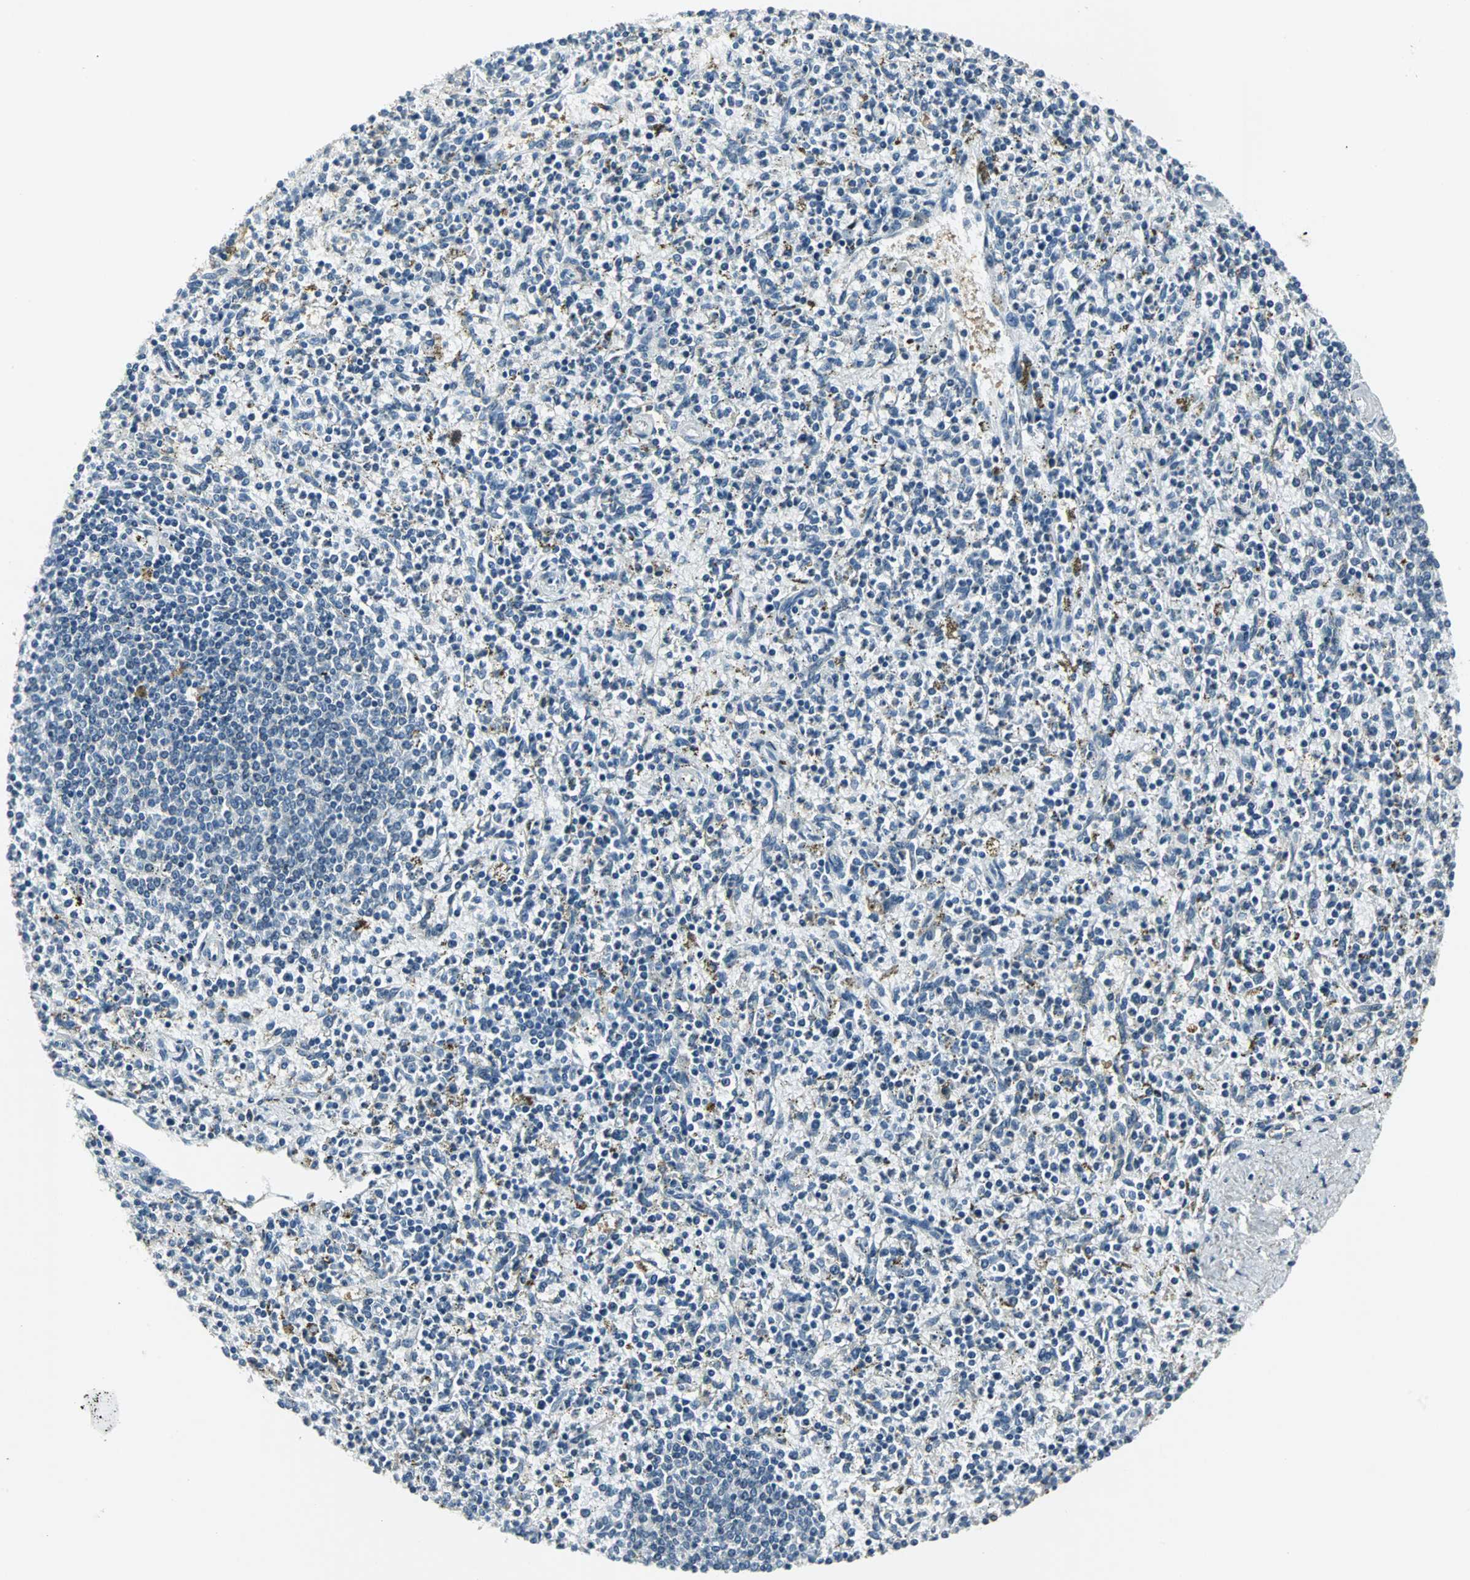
{"staining": {"intensity": "negative", "quantity": "none", "location": "none"}, "tissue": "spleen", "cell_type": "Cells in red pulp", "image_type": "normal", "snomed": [{"axis": "morphology", "description": "Normal tissue, NOS"}, {"axis": "topography", "description": "Spleen"}], "caption": "IHC image of unremarkable spleen stained for a protein (brown), which demonstrates no expression in cells in red pulp.", "gene": "SLC2A5", "patient": {"sex": "male", "age": 72}}